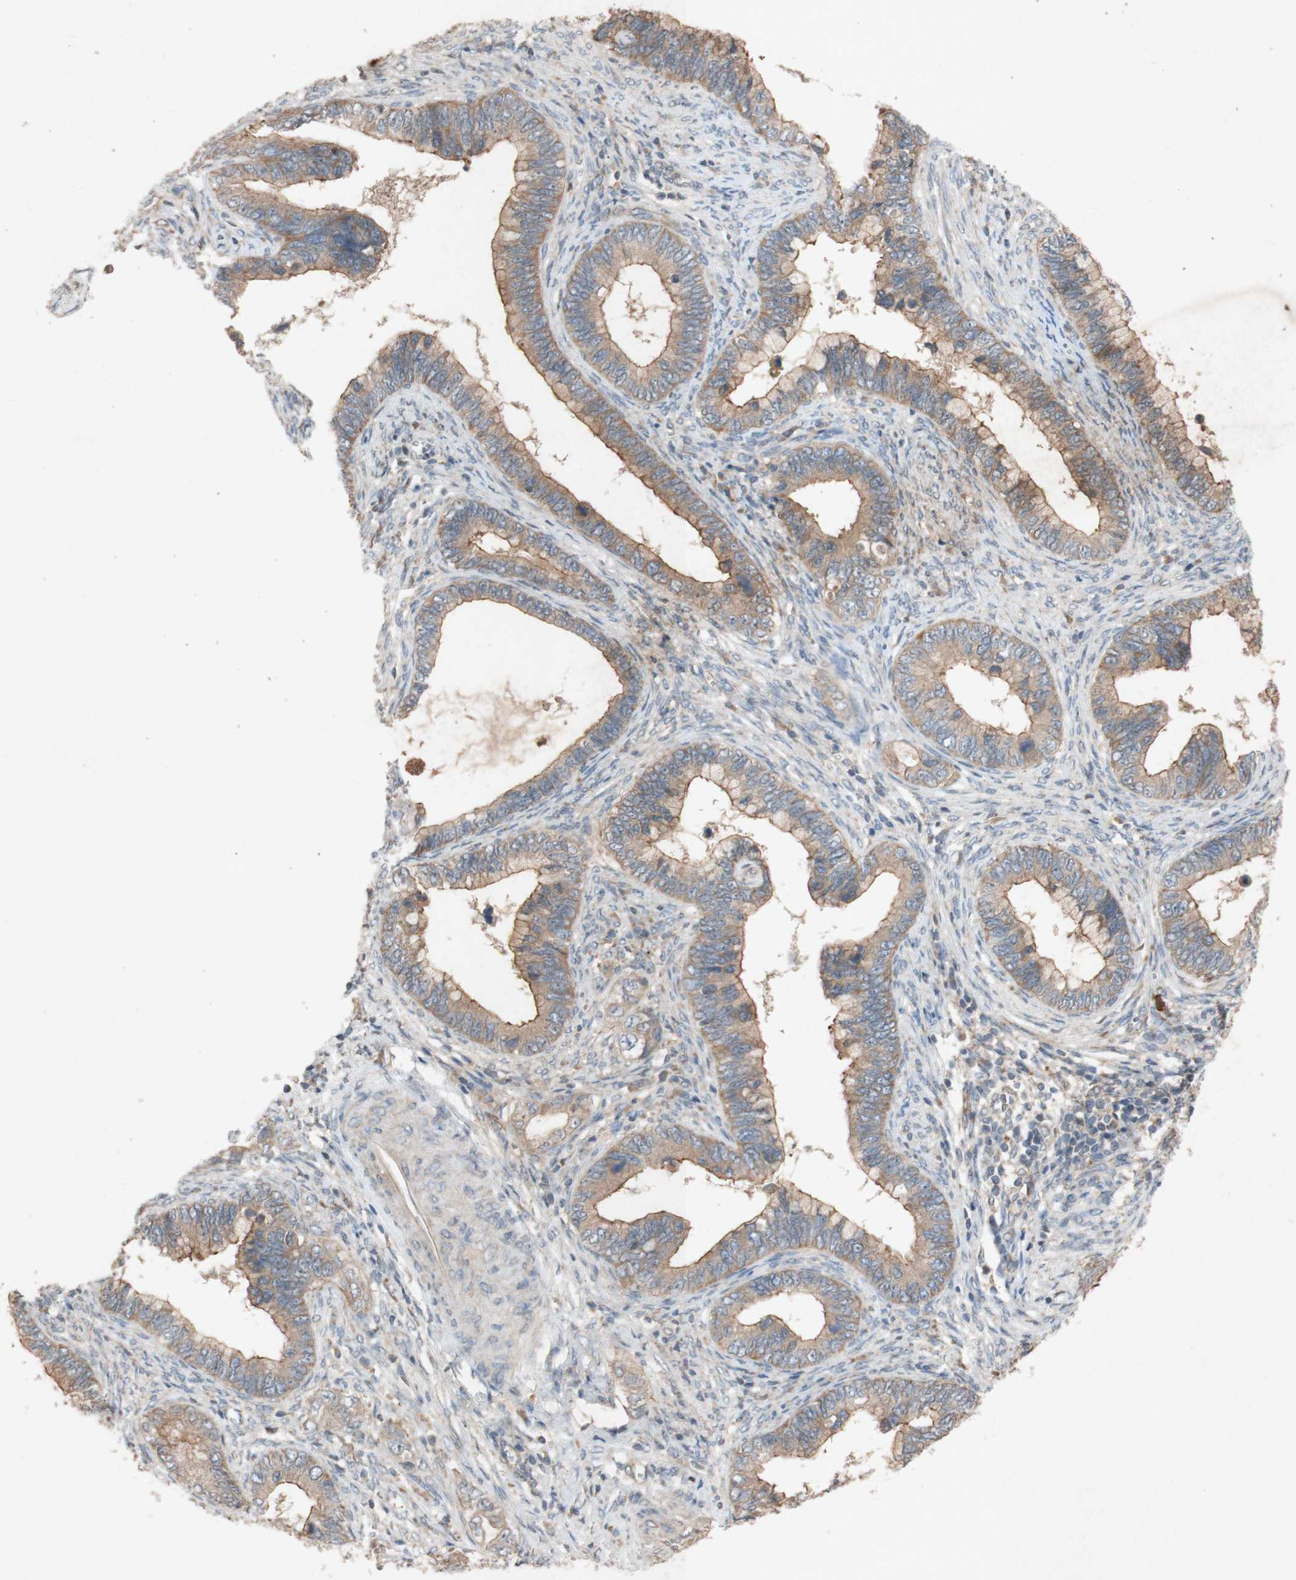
{"staining": {"intensity": "moderate", "quantity": ">75%", "location": "cytoplasmic/membranous"}, "tissue": "cervical cancer", "cell_type": "Tumor cells", "image_type": "cancer", "snomed": [{"axis": "morphology", "description": "Adenocarcinoma, NOS"}, {"axis": "topography", "description": "Cervix"}], "caption": "Cervical cancer (adenocarcinoma) was stained to show a protein in brown. There is medium levels of moderate cytoplasmic/membranous positivity in about >75% of tumor cells.", "gene": "ATP6V1F", "patient": {"sex": "female", "age": 44}}